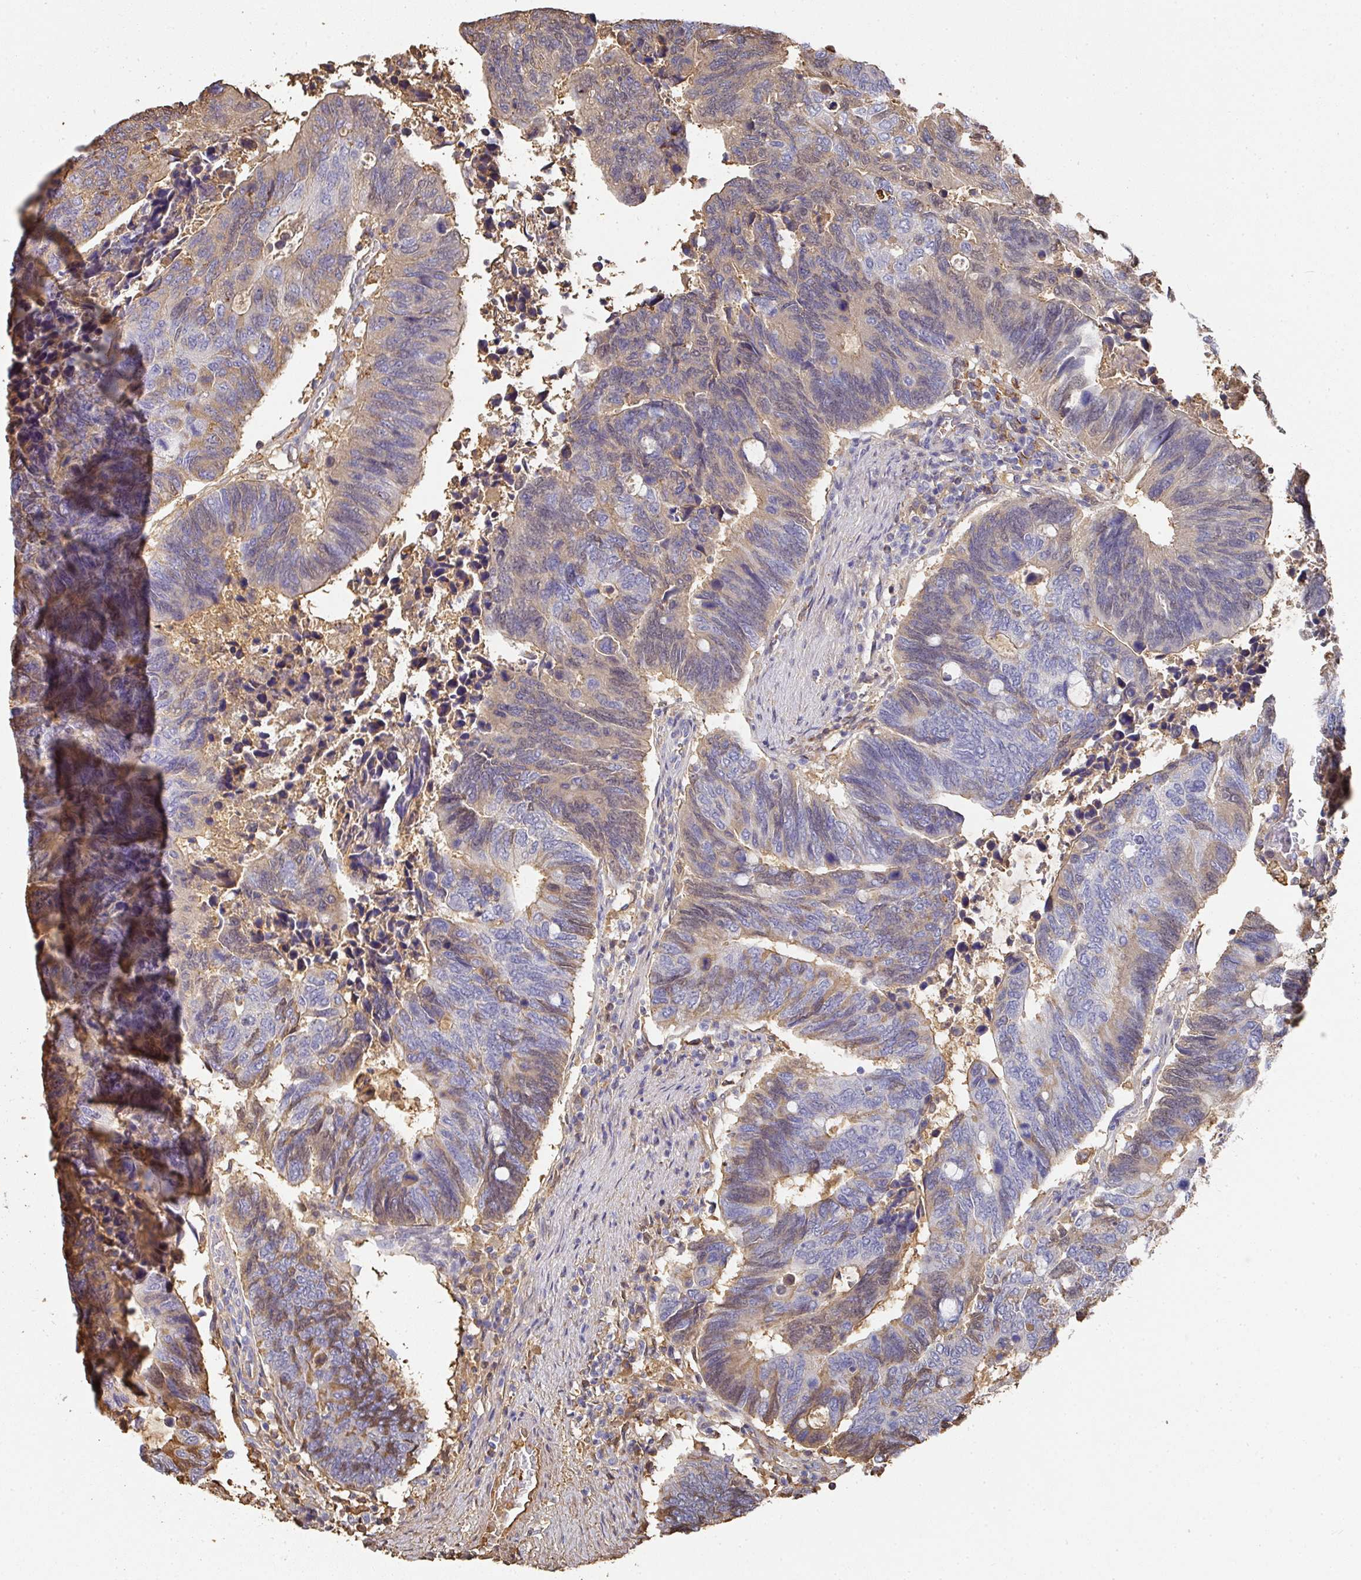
{"staining": {"intensity": "moderate", "quantity": "25%-75%", "location": "cytoplasmic/membranous"}, "tissue": "colorectal cancer", "cell_type": "Tumor cells", "image_type": "cancer", "snomed": [{"axis": "morphology", "description": "Adenocarcinoma, NOS"}, {"axis": "topography", "description": "Colon"}], "caption": "Immunohistochemical staining of colorectal cancer shows medium levels of moderate cytoplasmic/membranous protein expression in approximately 25%-75% of tumor cells.", "gene": "ALB", "patient": {"sex": "male", "age": 87}}